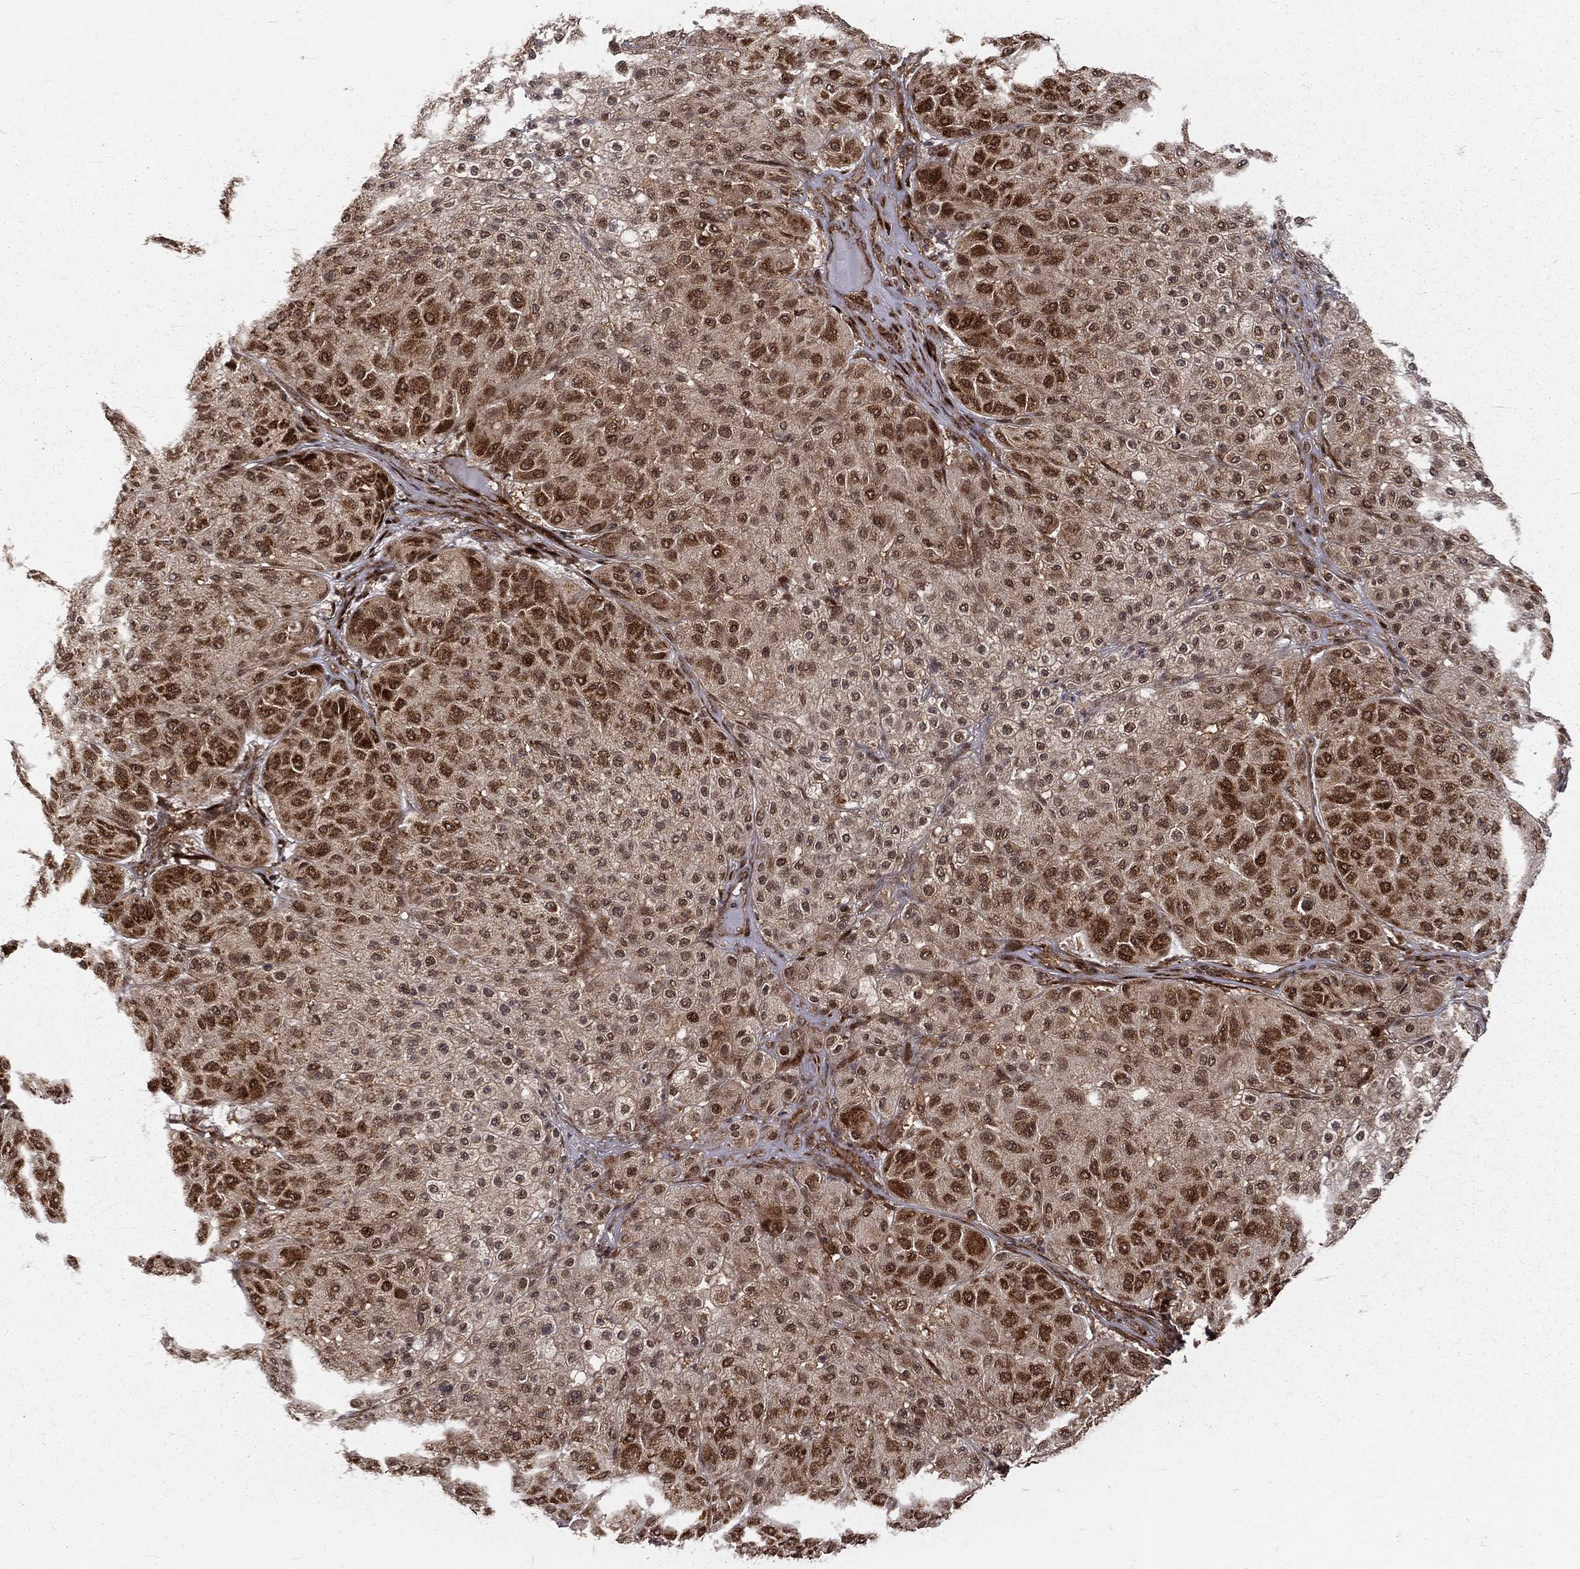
{"staining": {"intensity": "strong", "quantity": "25%-75%", "location": "cytoplasmic/membranous,nuclear"}, "tissue": "melanoma", "cell_type": "Tumor cells", "image_type": "cancer", "snomed": [{"axis": "morphology", "description": "Malignant melanoma, Metastatic site"}, {"axis": "topography", "description": "Smooth muscle"}], "caption": "A brown stain shows strong cytoplasmic/membranous and nuclear positivity of a protein in melanoma tumor cells. (brown staining indicates protein expression, while blue staining denotes nuclei).", "gene": "MDM2", "patient": {"sex": "male", "age": 41}}